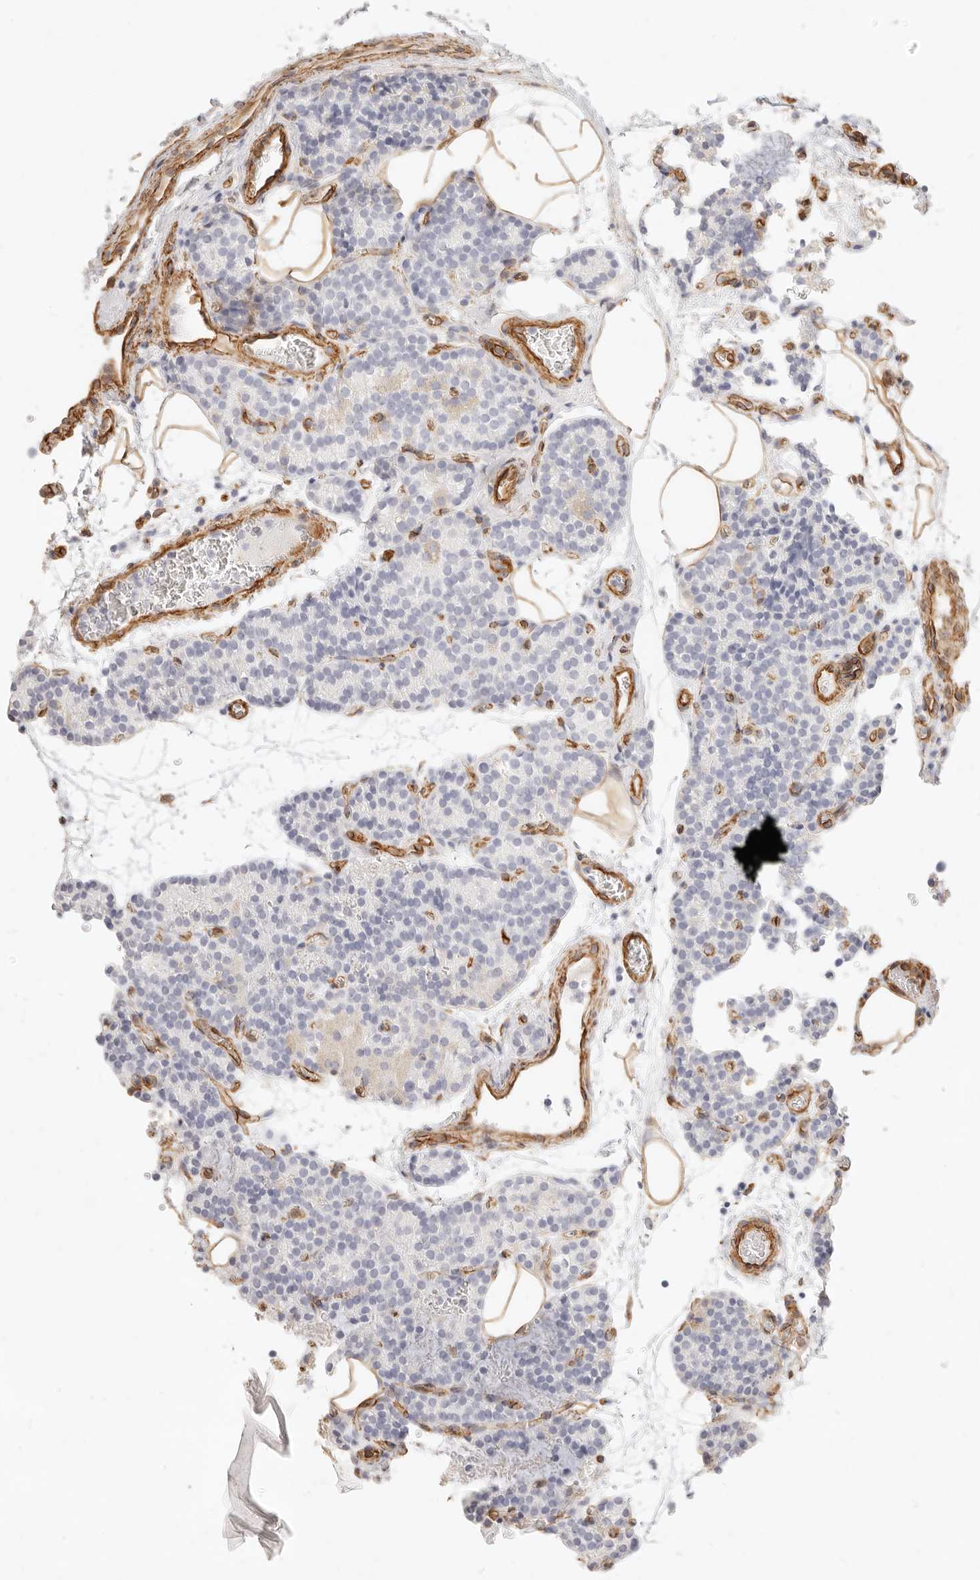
{"staining": {"intensity": "negative", "quantity": "none", "location": "none"}, "tissue": "parathyroid gland", "cell_type": "Glandular cells", "image_type": "normal", "snomed": [{"axis": "morphology", "description": "Normal tissue, NOS"}, {"axis": "topography", "description": "Parathyroid gland"}], "caption": "A micrograph of human parathyroid gland is negative for staining in glandular cells. (IHC, brightfield microscopy, high magnification).", "gene": "NUS1", "patient": {"sex": "female", "age": 64}}